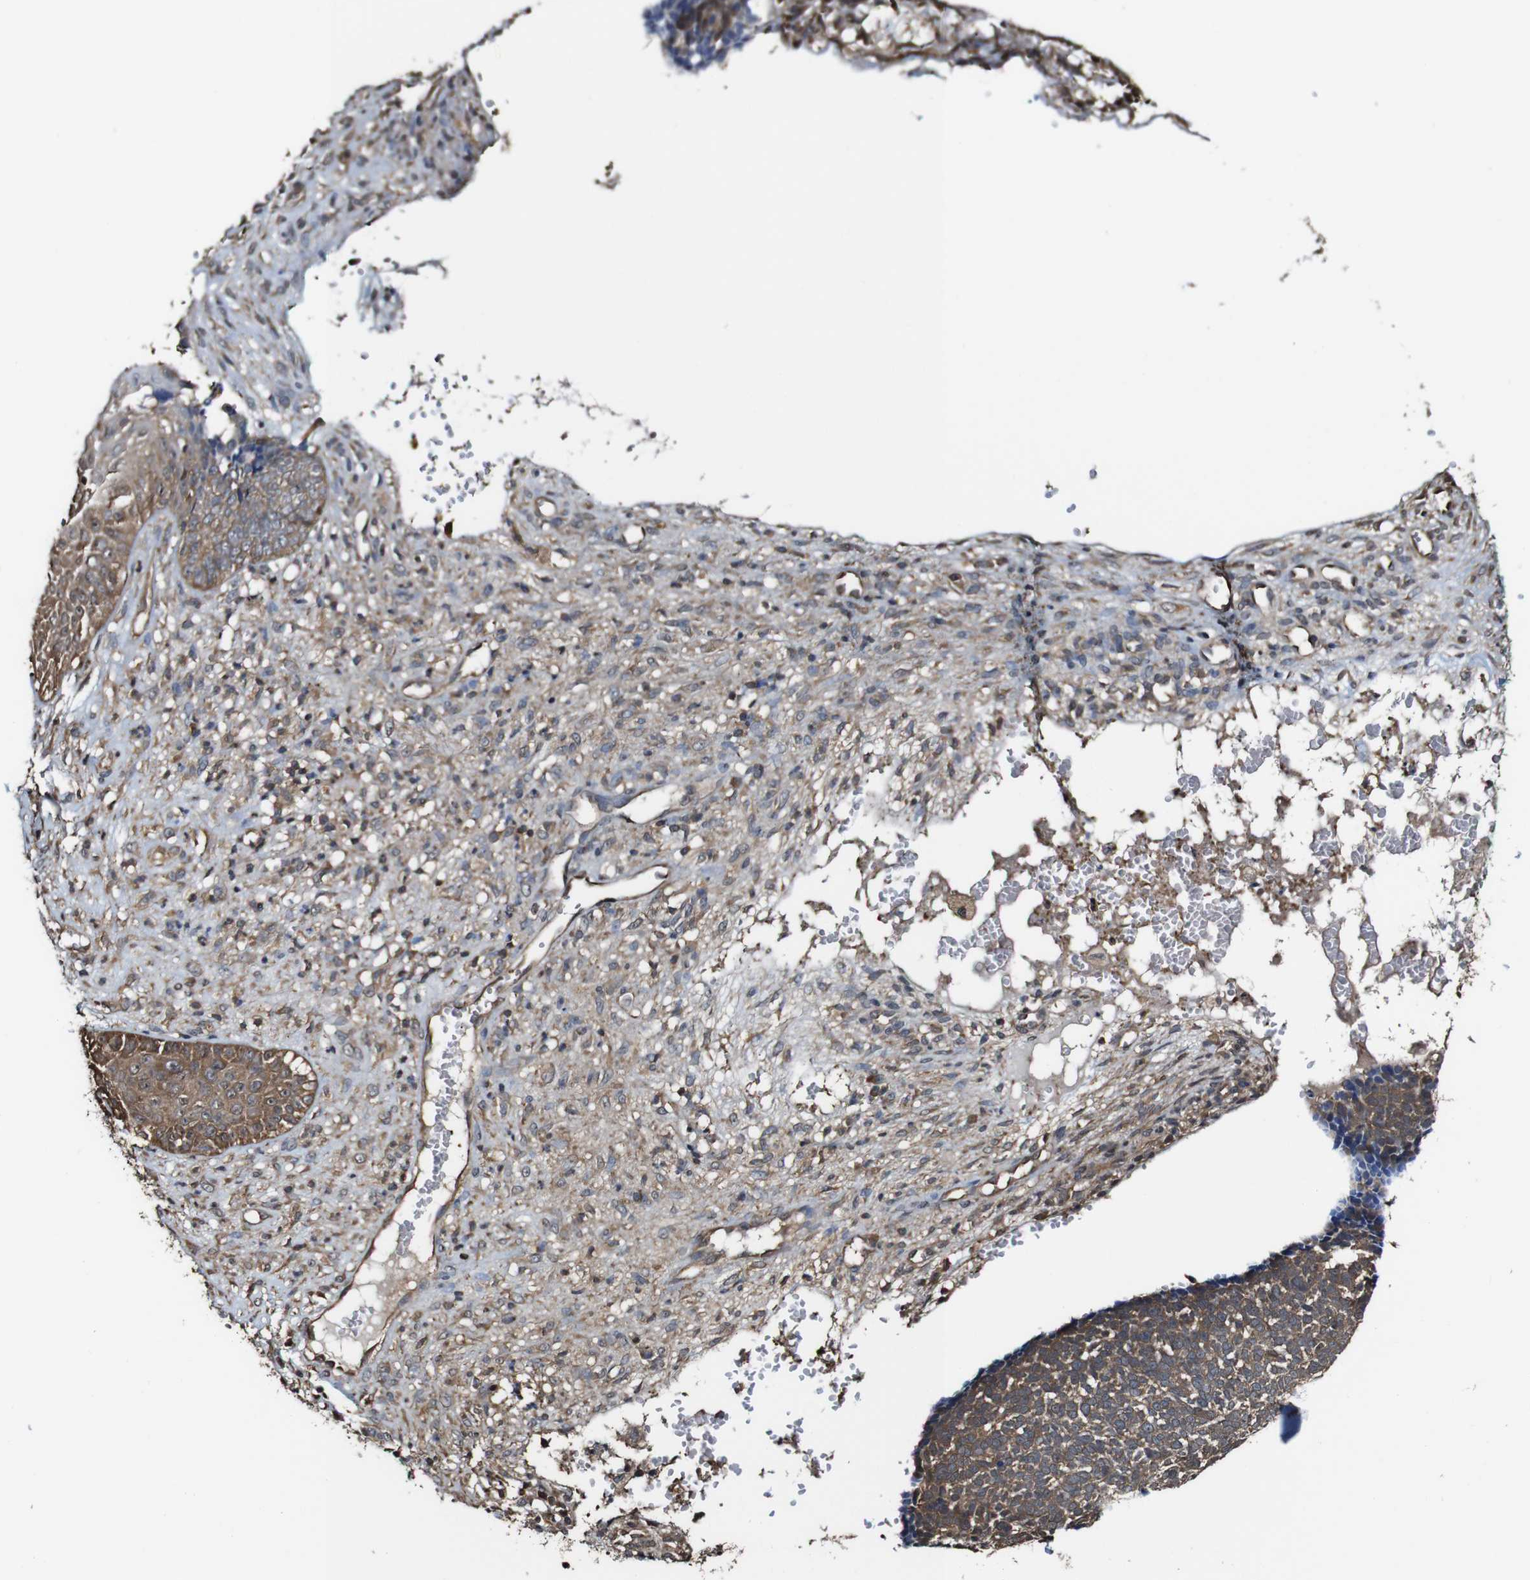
{"staining": {"intensity": "moderate", "quantity": ">75%", "location": "cytoplasmic/membranous"}, "tissue": "skin cancer", "cell_type": "Tumor cells", "image_type": "cancer", "snomed": [{"axis": "morphology", "description": "Basal cell carcinoma"}, {"axis": "topography", "description": "Skin"}], "caption": "Immunohistochemical staining of human skin cancer reveals medium levels of moderate cytoplasmic/membranous positivity in about >75% of tumor cells. (Stains: DAB (3,3'-diaminobenzidine) in brown, nuclei in blue, Microscopy: brightfield microscopy at high magnification).", "gene": "PTPRR", "patient": {"sex": "male", "age": 84}}